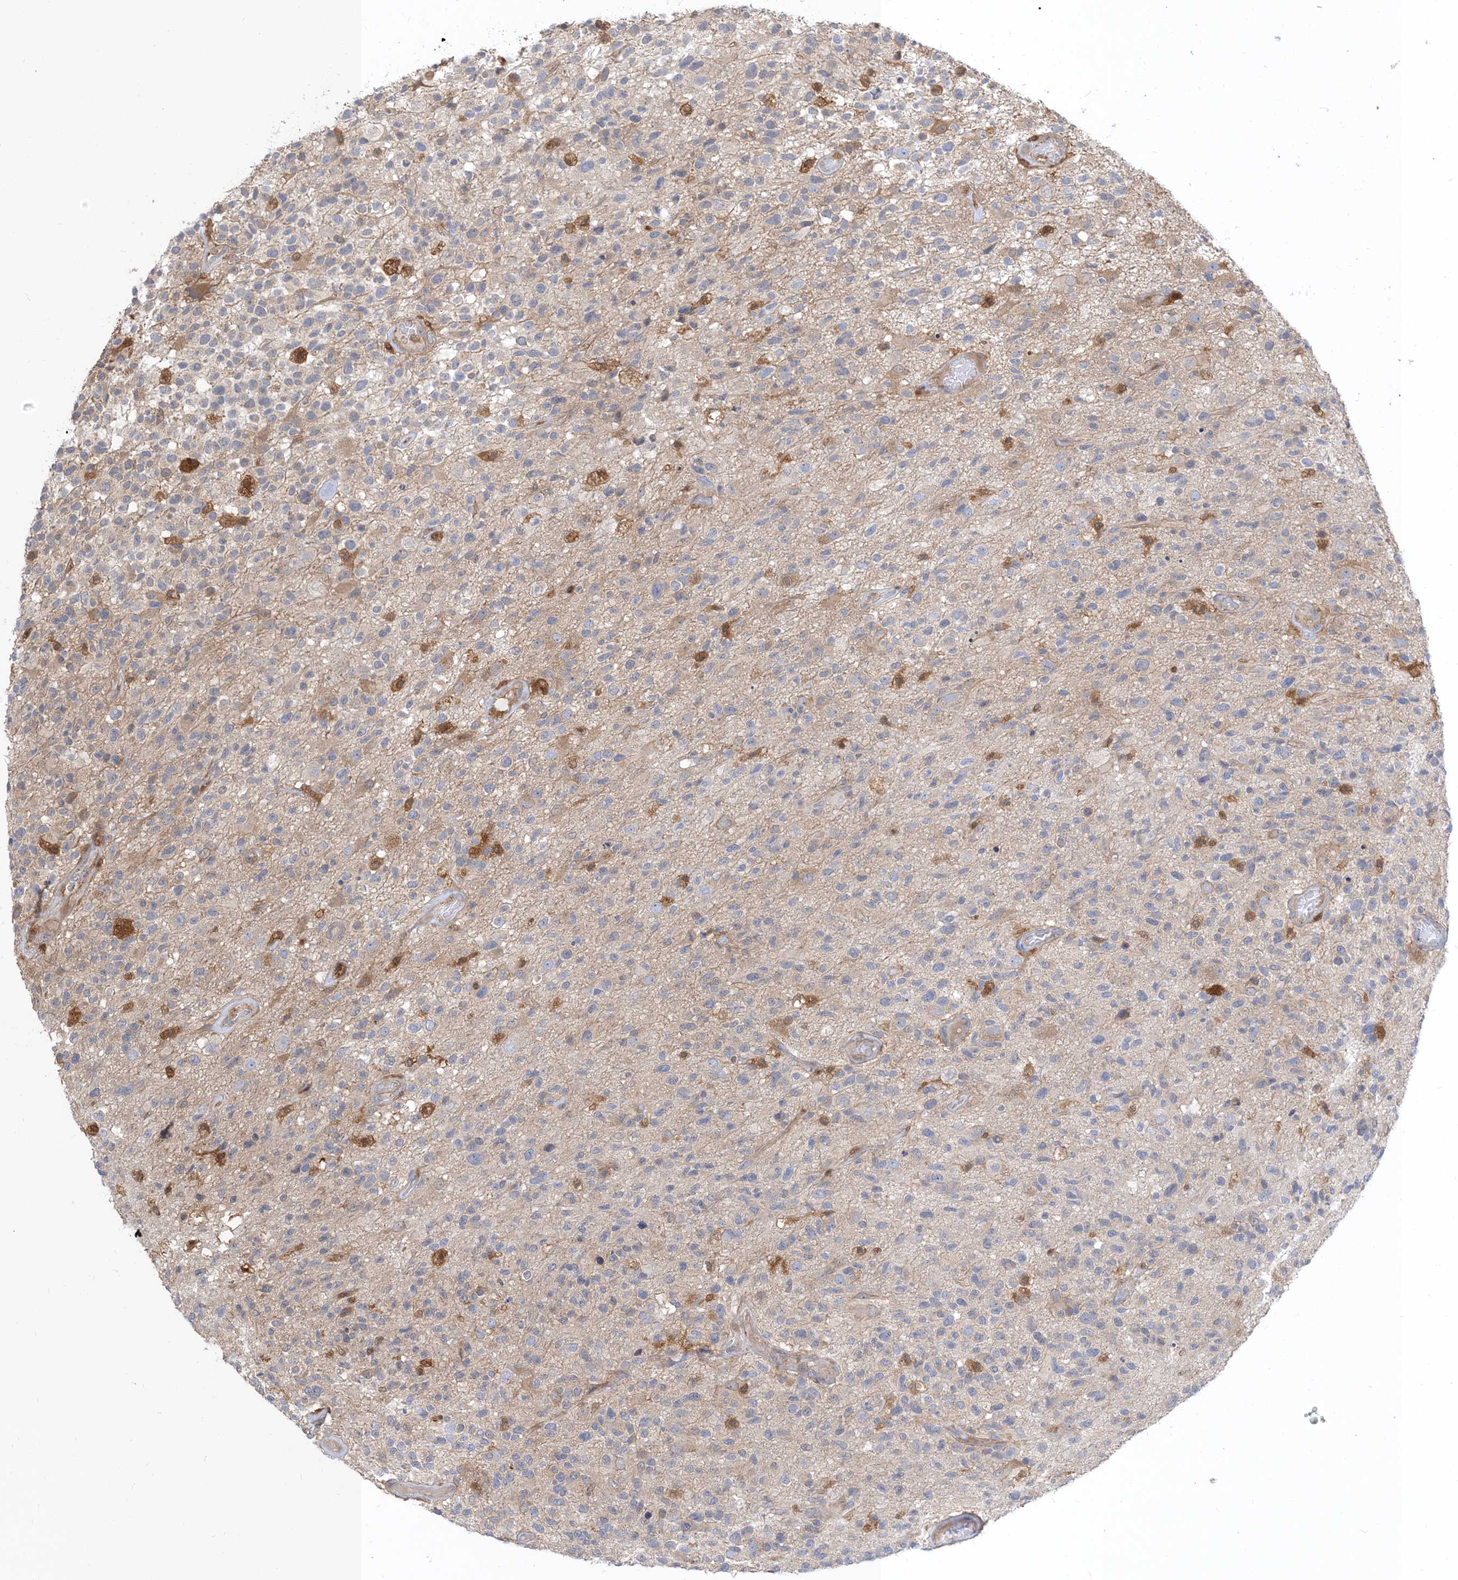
{"staining": {"intensity": "negative", "quantity": "none", "location": "none"}, "tissue": "glioma", "cell_type": "Tumor cells", "image_type": "cancer", "snomed": [{"axis": "morphology", "description": "Glioma, malignant, High grade"}, {"axis": "morphology", "description": "Glioblastoma, NOS"}, {"axis": "topography", "description": "Brain"}], "caption": "Tumor cells show no significant protein staining in malignant glioma (high-grade). Brightfield microscopy of immunohistochemistry stained with DAB (brown) and hematoxylin (blue), captured at high magnification.", "gene": "NAGK", "patient": {"sex": "male", "age": 60}}